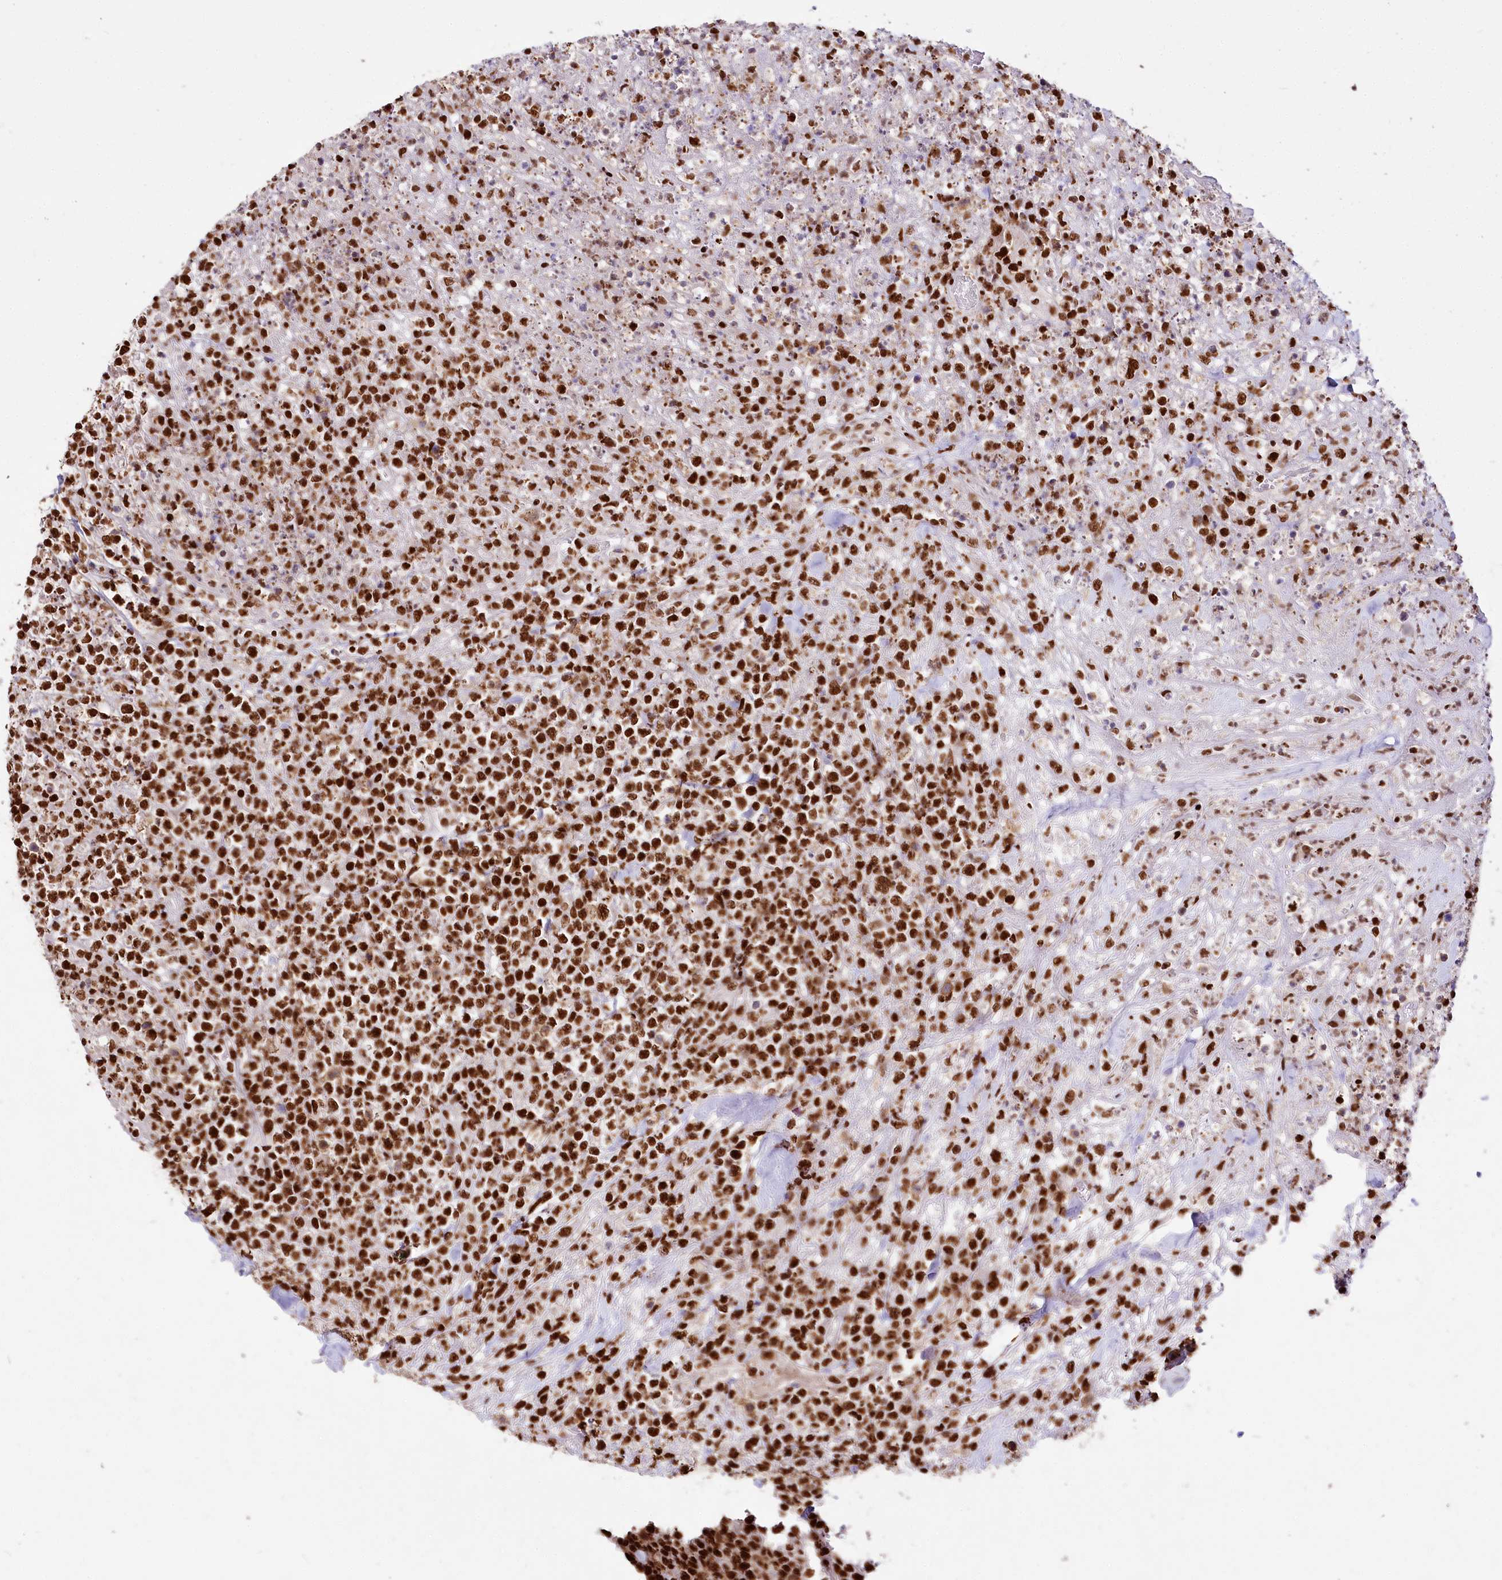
{"staining": {"intensity": "strong", "quantity": ">75%", "location": "cytoplasmic/membranous,nuclear"}, "tissue": "lymphoma", "cell_type": "Tumor cells", "image_type": "cancer", "snomed": [{"axis": "morphology", "description": "Malignant lymphoma, non-Hodgkin's type, High grade"}, {"axis": "topography", "description": "Colon"}], "caption": "Malignant lymphoma, non-Hodgkin's type (high-grade) stained with DAB (3,3'-diaminobenzidine) immunohistochemistry (IHC) displays high levels of strong cytoplasmic/membranous and nuclear expression in approximately >75% of tumor cells. The protein is shown in brown color, while the nuclei are stained blue.", "gene": "SMARCE1", "patient": {"sex": "female", "age": 53}}